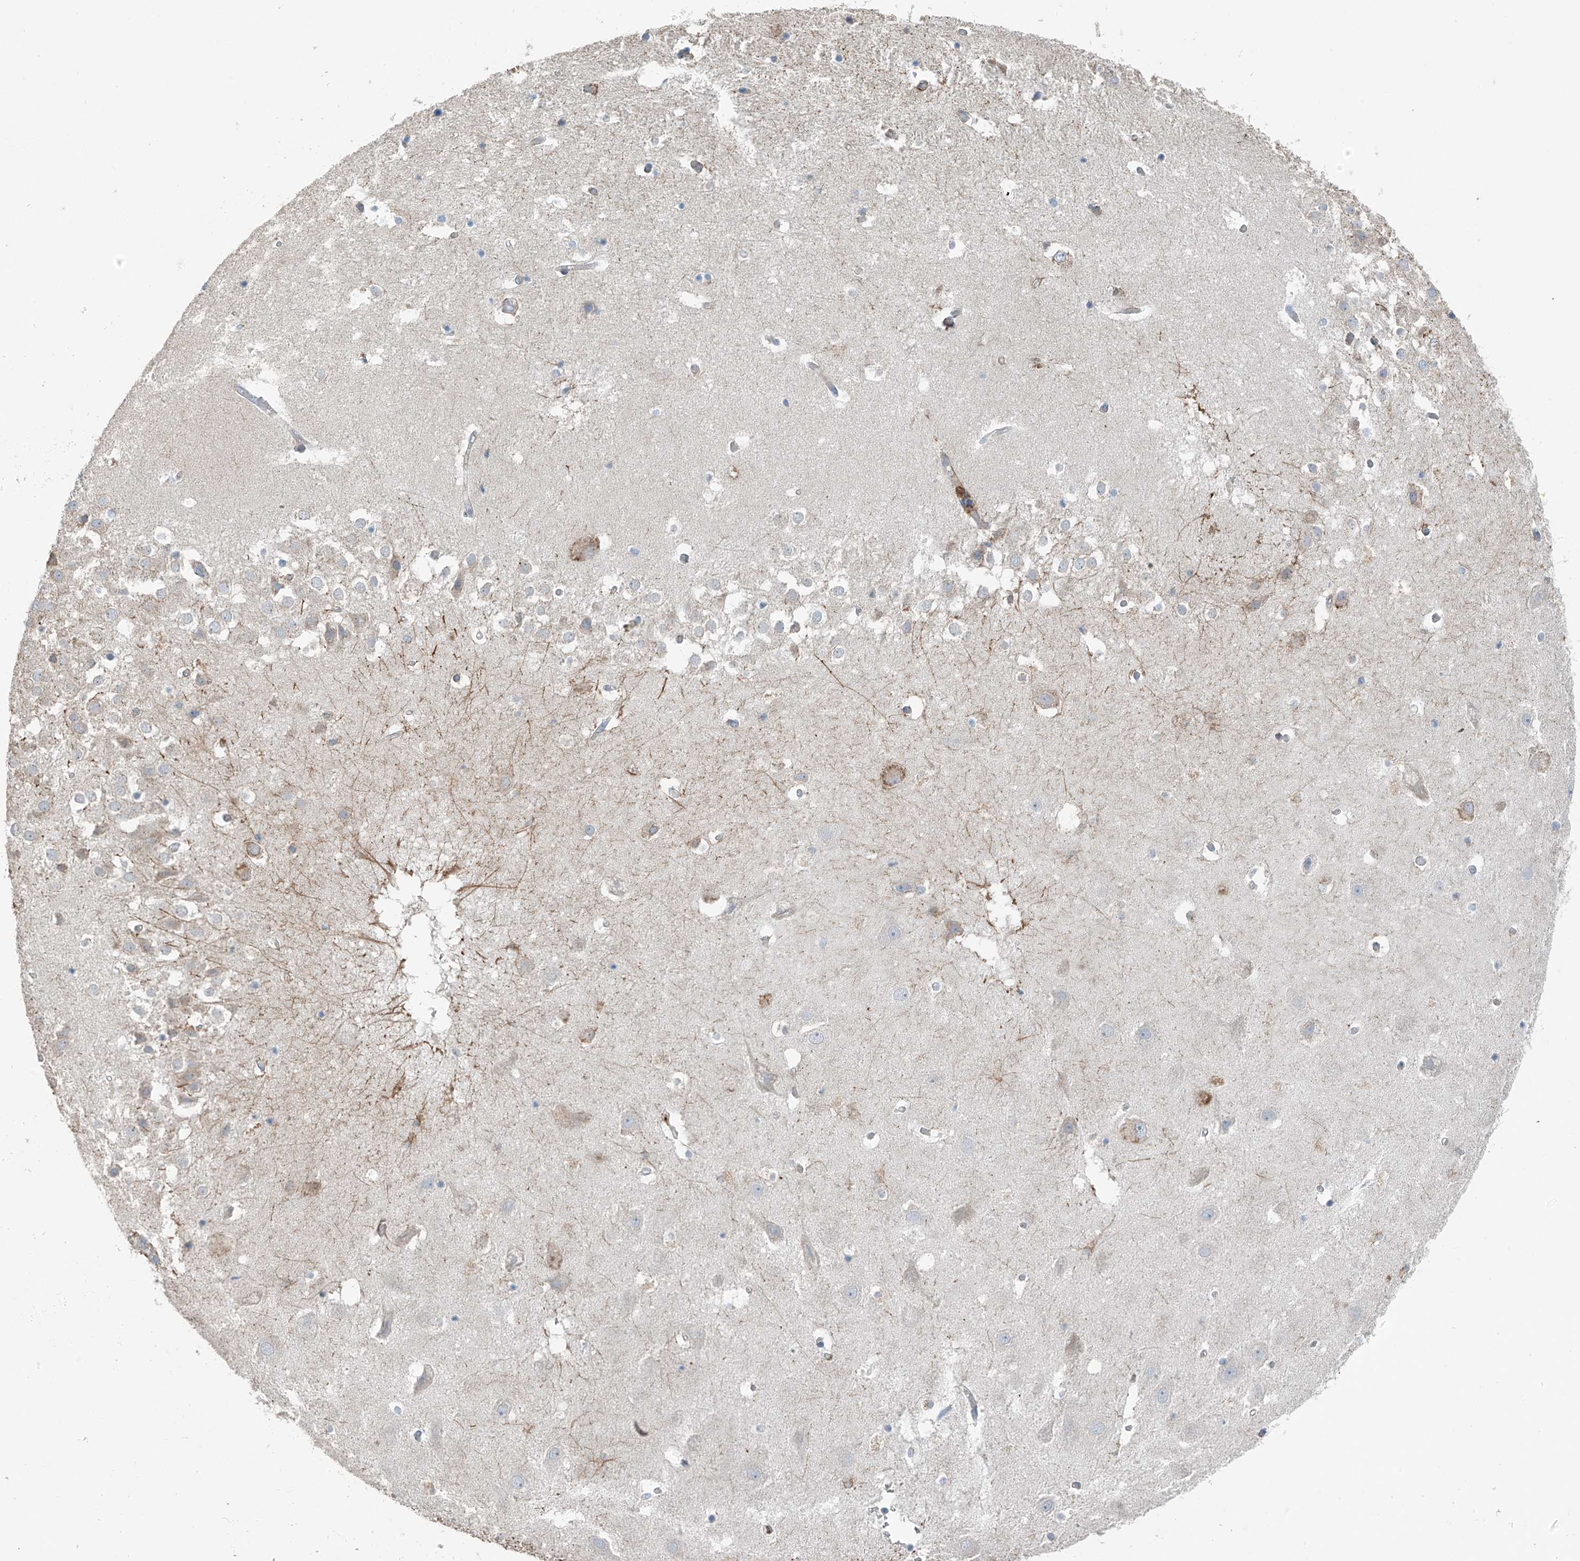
{"staining": {"intensity": "negative", "quantity": "none", "location": "none"}, "tissue": "hippocampus", "cell_type": "Glial cells", "image_type": "normal", "snomed": [{"axis": "morphology", "description": "Normal tissue, NOS"}, {"axis": "topography", "description": "Hippocampus"}], "caption": "Immunohistochemistry image of unremarkable hippocampus: hippocampus stained with DAB exhibits no significant protein positivity in glial cells. Brightfield microscopy of immunohistochemistry (IHC) stained with DAB (brown) and hematoxylin (blue), captured at high magnification.", "gene": "GALNTL6", "patient": {"sex": "female", "age": 52}}